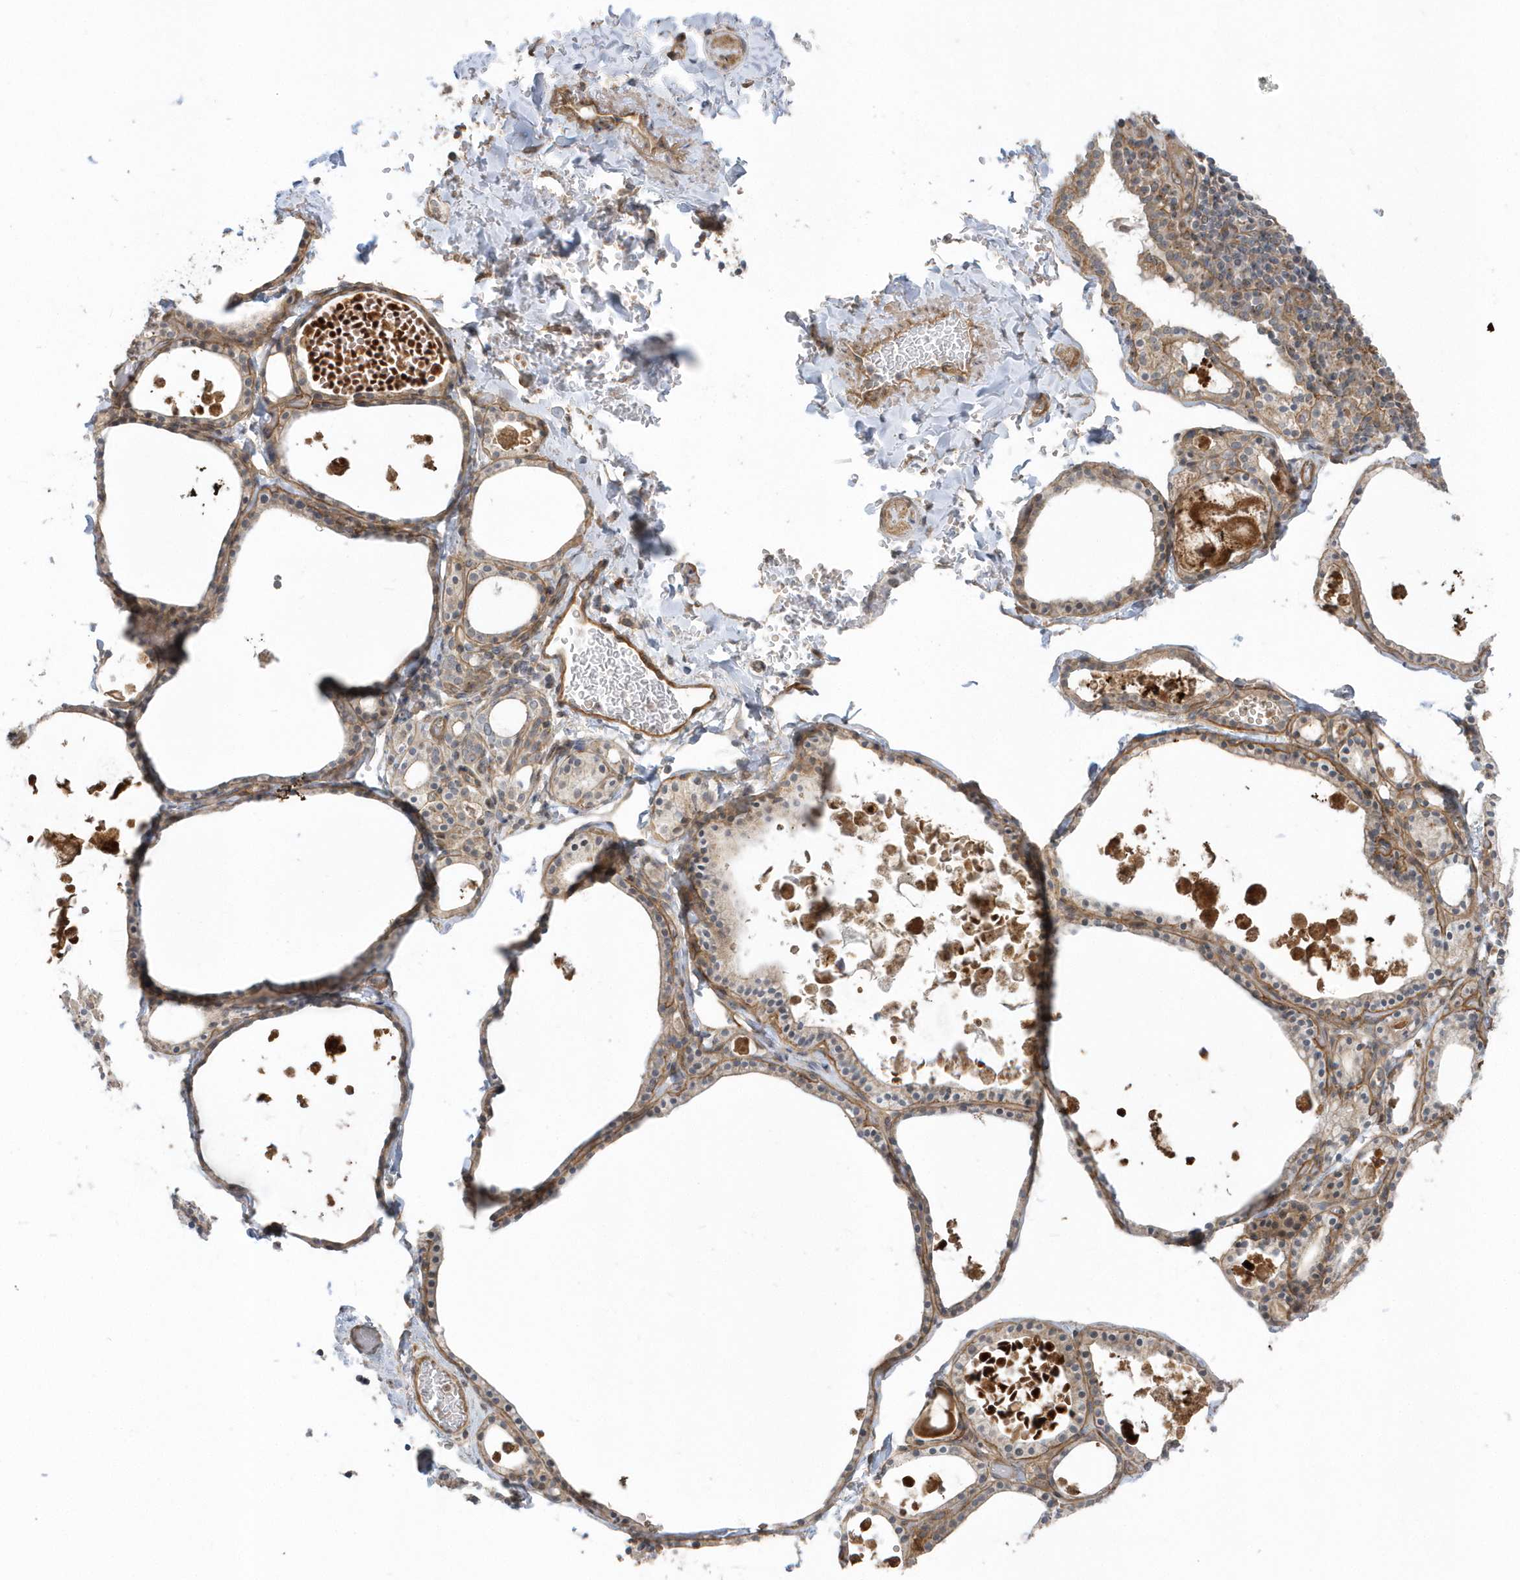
{"staining": {"intensity": "weak", "quantity": ">75%", "location": "cytoplasmic/membranous"}, "tissue": "thyroid gland", "cell_type": "Glandular cells", "image_type": "normal", "snomed": [{"axis": "morphology", "description": "Normal tissue, NOS"}, {"axis": "topography", "description": "Thyroid gland"}], "caption": "Immunohistochemical staining of benign thyroid gland shows >75% levels of weak cytoplasmic/membranous protein staining in about >75% of glandular cells. Using DAB (3,3'-diaminobenzidine) (brown) and hematoxylin (blue) stains, captured at high magnification using brightfield microscopy.", "gene": "ACTR1A", "patient": {"sex": "male", "age": 56}}